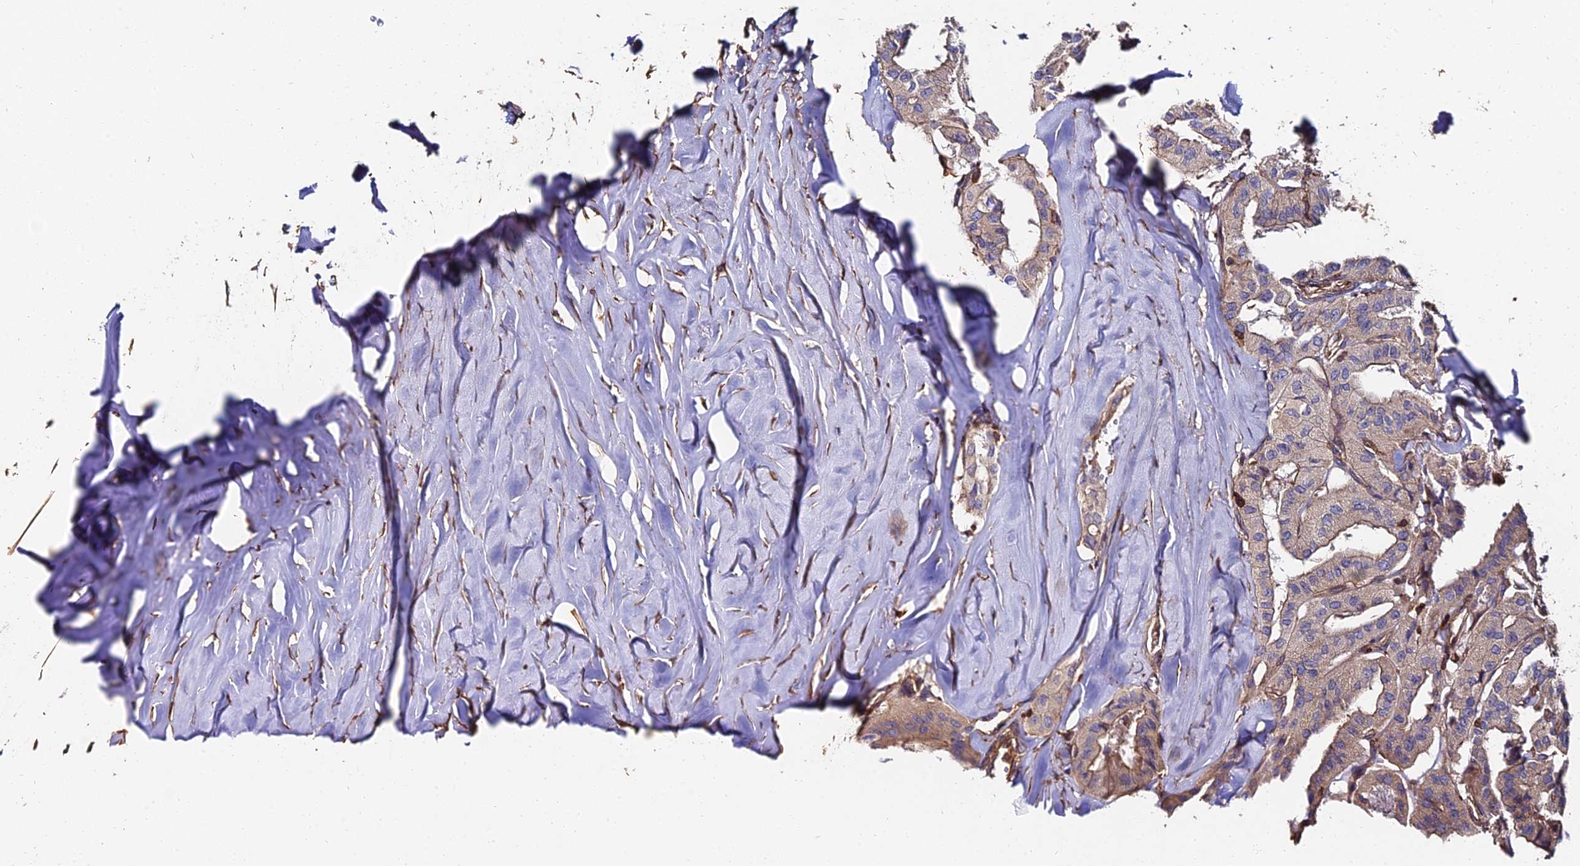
{"staining": {"intensity": "weak", "quantity": "25%-75%", "location": "cytoplasmic/membranous"}, "tissue": "thyroid cancer", "cell_type": "Tumor cells", "image_type": "cancer", "snomed": [{"axis": "morphology", "description": "Papillary adenocarcinoma, NOS"}, {"axis": "topography", "description": "Thyroid gland"}], "caption": "A brown stain highlights weak cytoplasmic/membranous staining of a protein in human thyroid cancer (papillary adenocarcinoma) tumor cells.", "gene": "EXT1", "patient": {"sex": "female", "age": 59}}